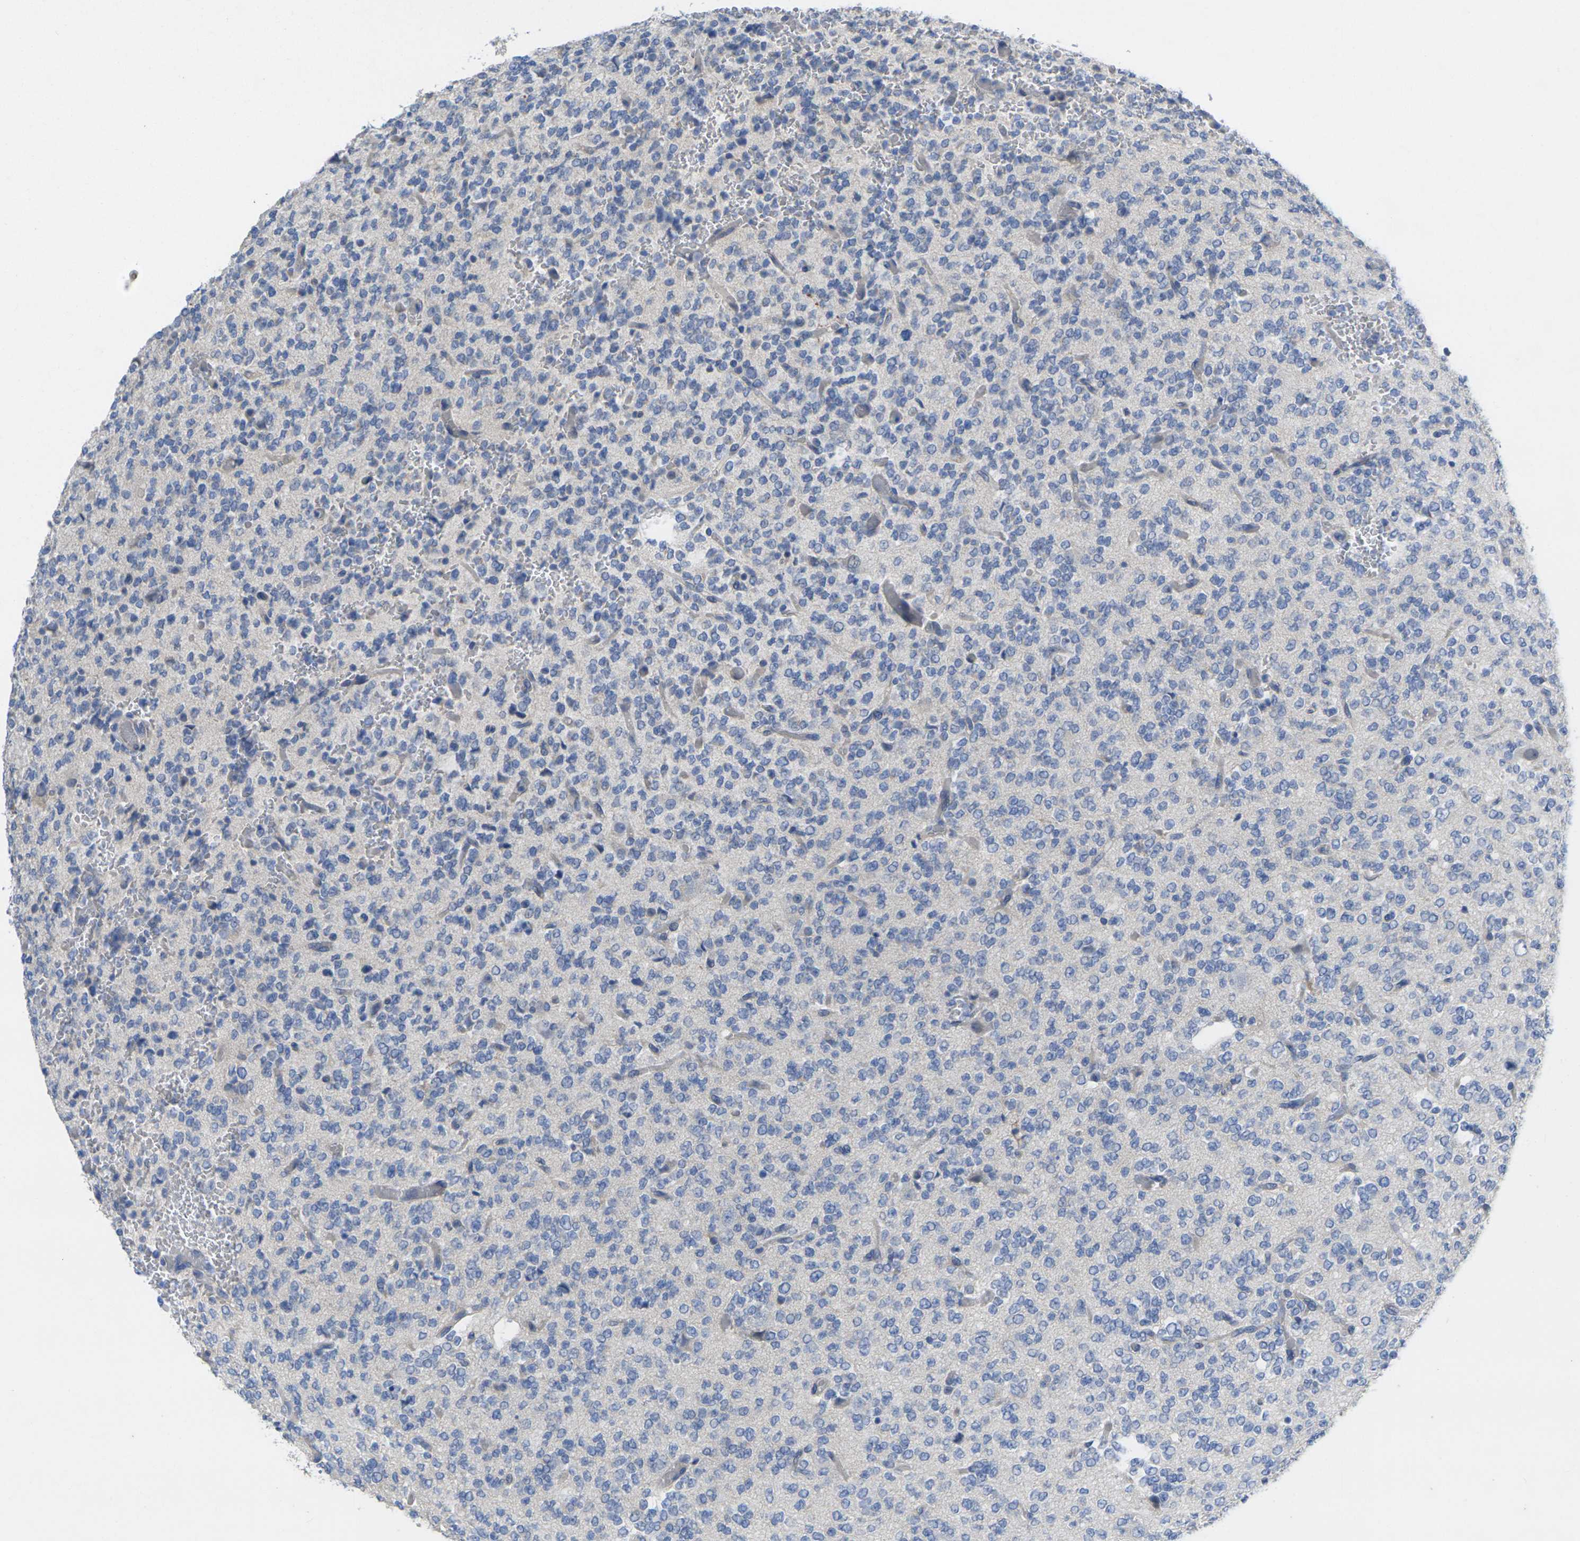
{"staining": {"intensity": "negative", "quantity": "none", "location": "none"}, "tissue": "glioma", "cell_type": "Tumor cells", "image_type": "cancer", "snomed": [{"axis": "morphology", "description": "Glioma, malignant, Low grade"}, {"axis": "topography", "description": "Brain"}], "caption": "Histopathology image shows no protein expression in tumor cells of glioma tissue. Nuclei are stained in blue.", "gene": "TNNI3", "patient": {"sex": "male", "age": 38}}